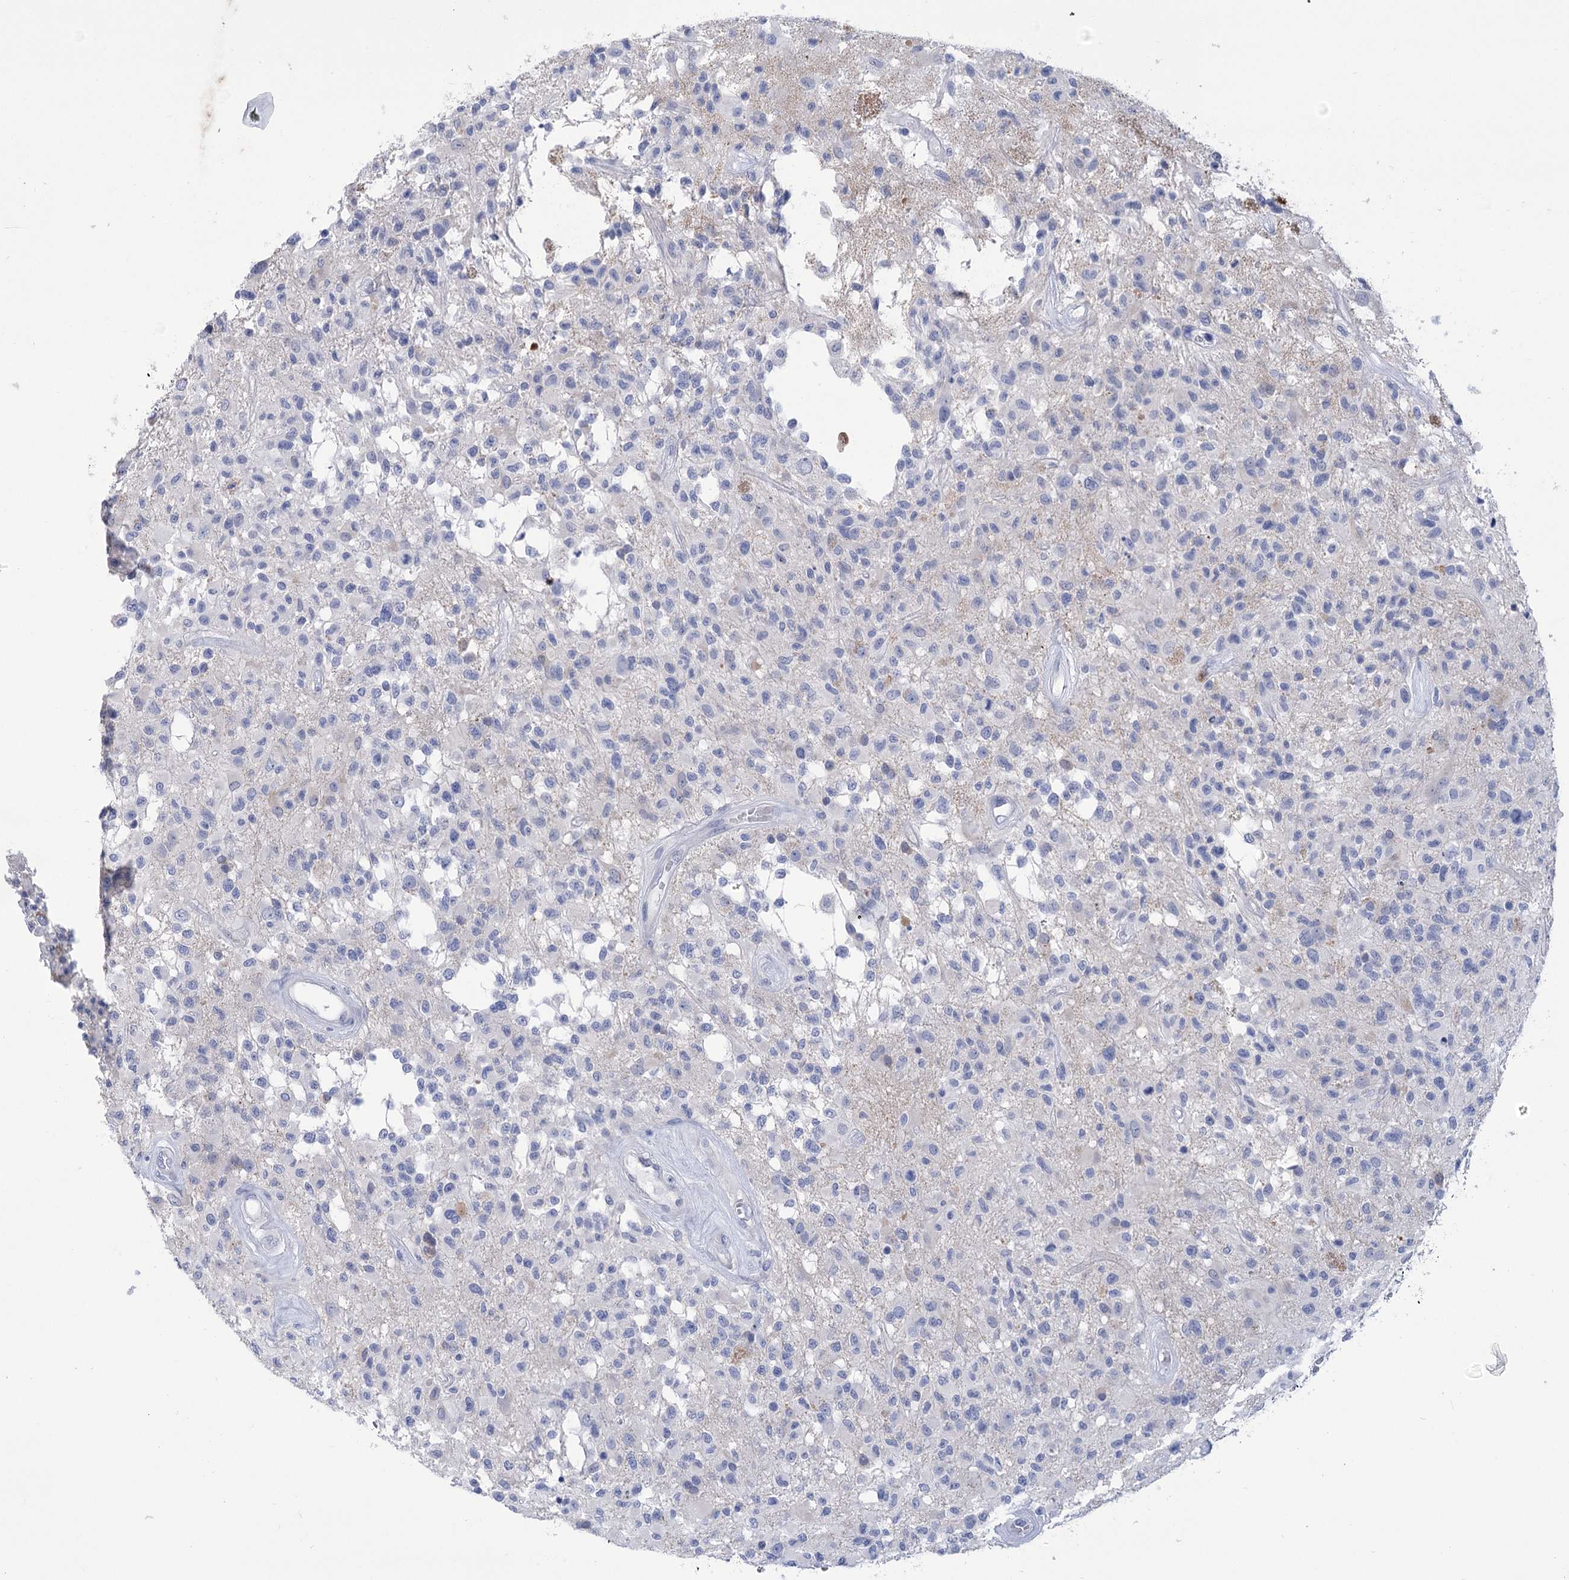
{"staining": {"intensity": "negative", "quantity": "none", "location": "none"}, "tissue": "glioma", "cell_type": "Tumor cells", "image_type": "cancer", "snomed": [{"axis": "morphology", "description": "Glioma, malignant, High grade"}, {"axis": "morphology", "description": "Glioblastoma, NOS"}, {"axis": "topography", "description": "Brain"}], "caption": "DAB immunohistochemical staining of human malignant high-grade glioma shows no significant positivity in tumor cells. (DAB (3,3'-diaminobenzidine) immunohistochemistry (IHC) visualized using brightfield microscopy, high magnification).", "gene": "PBLD", "patient": {"sex": "male", "age": 60}}